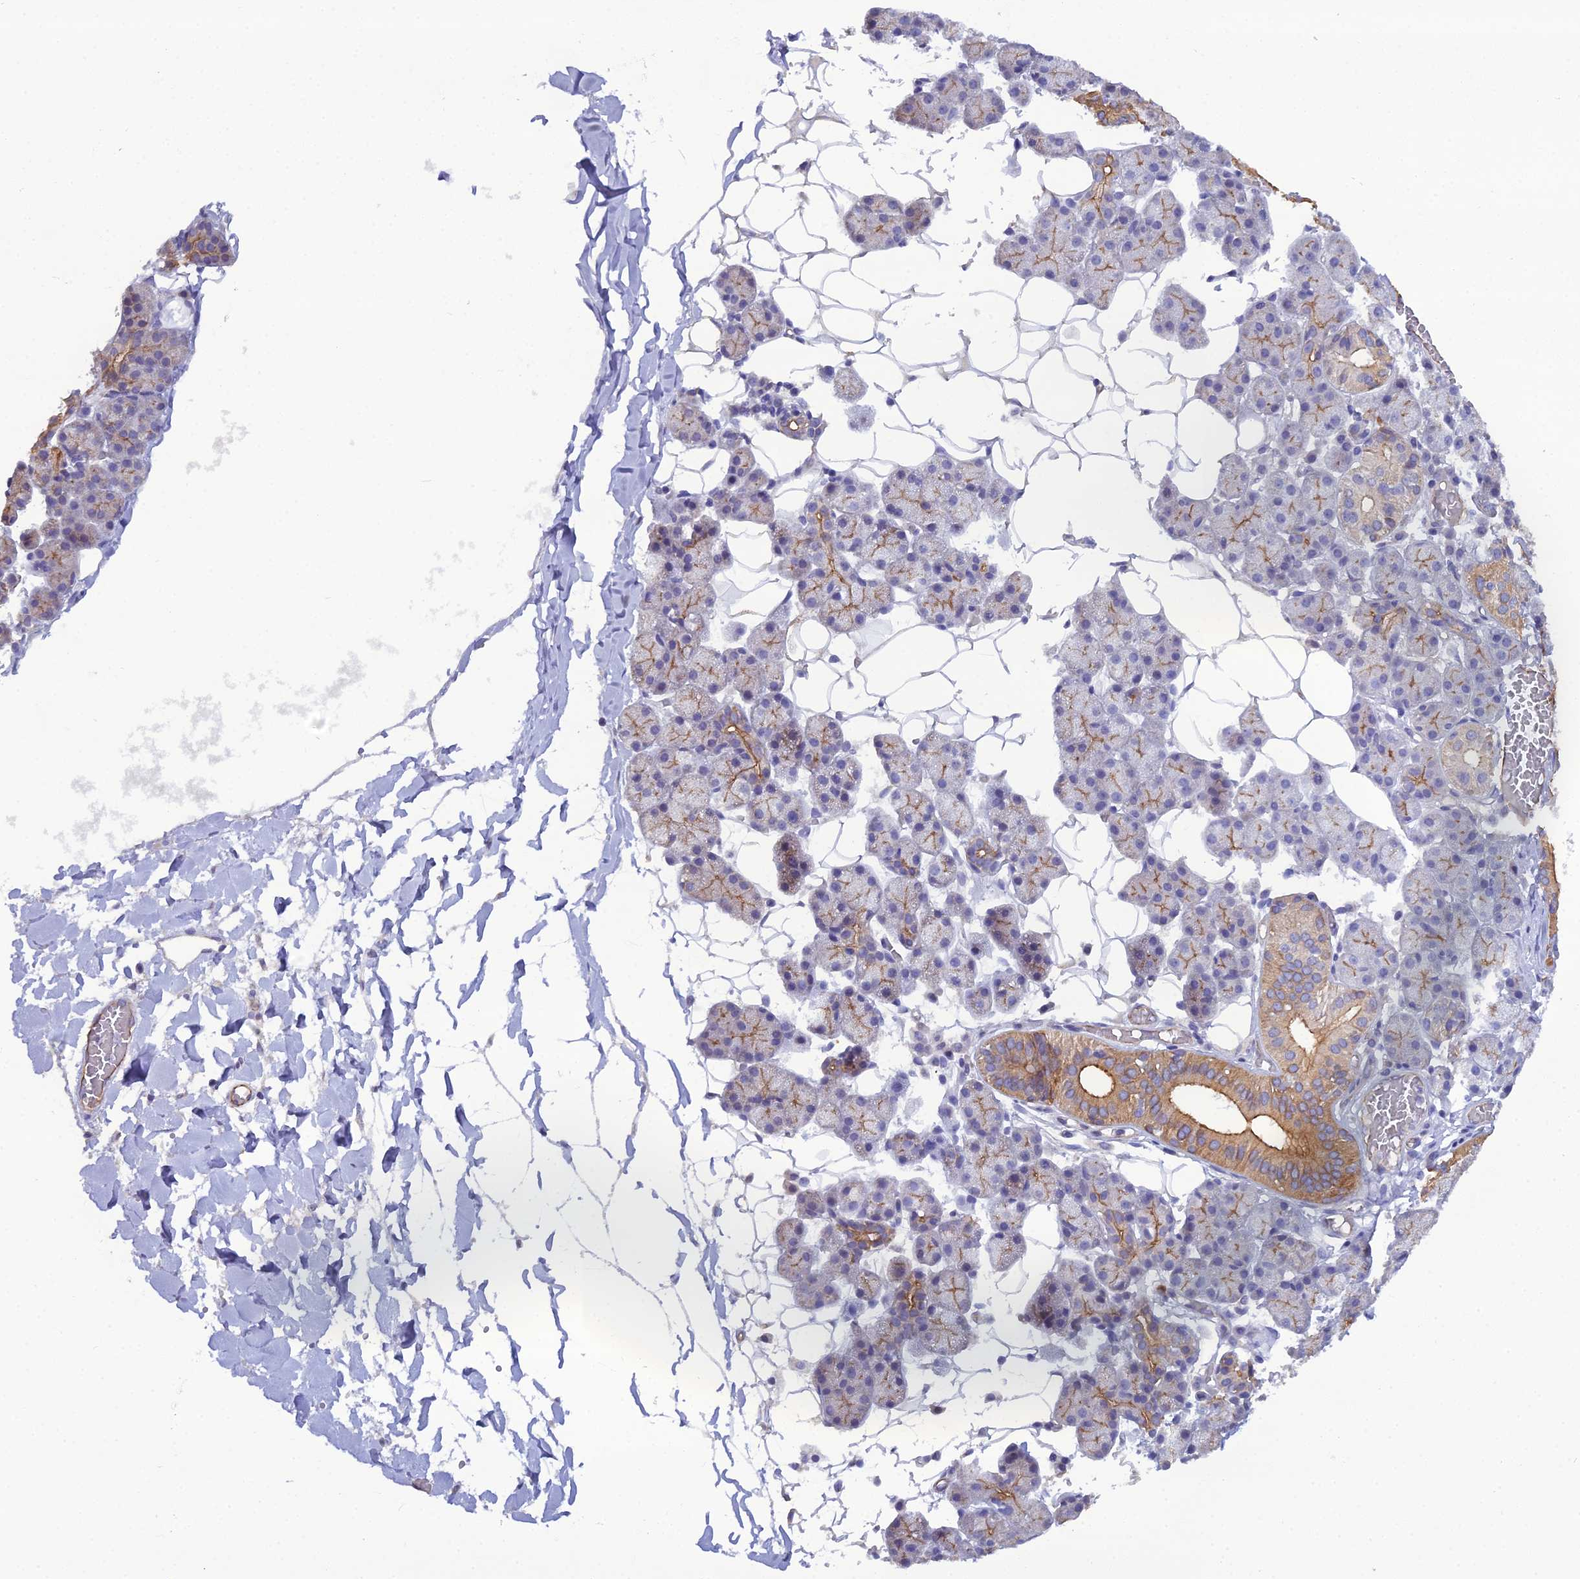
{"staining": {"intensity": "moderate", "quantity": "25%-75%", "location": "cytoplasmic/membranous"}, "tissue": "salivary gland", "cell_type": "Glandular cells", "image_type": "normal", "snomed": [{"axis": "morphology", "description": "Normal tissue, NOS"}, {"axis": "topography", "description": "Salivary gland"}], "caption": "Immunohistochemistry (IHC) staining of unremarkable salivary gland, which shows medium levels of moderate cytoplasmic/membranous staining in about 25%-75% of glandular cells indicating moderate cytoplasmic/membranous protein staining. The staining was performed using DAB (3,3'-diaminobenzidine) (brown) for protein detection and nuclei were counterstained in hematoxylin (blue).", "gene": "CFAP47", "patient": {"sex": "female", "age": 33}}